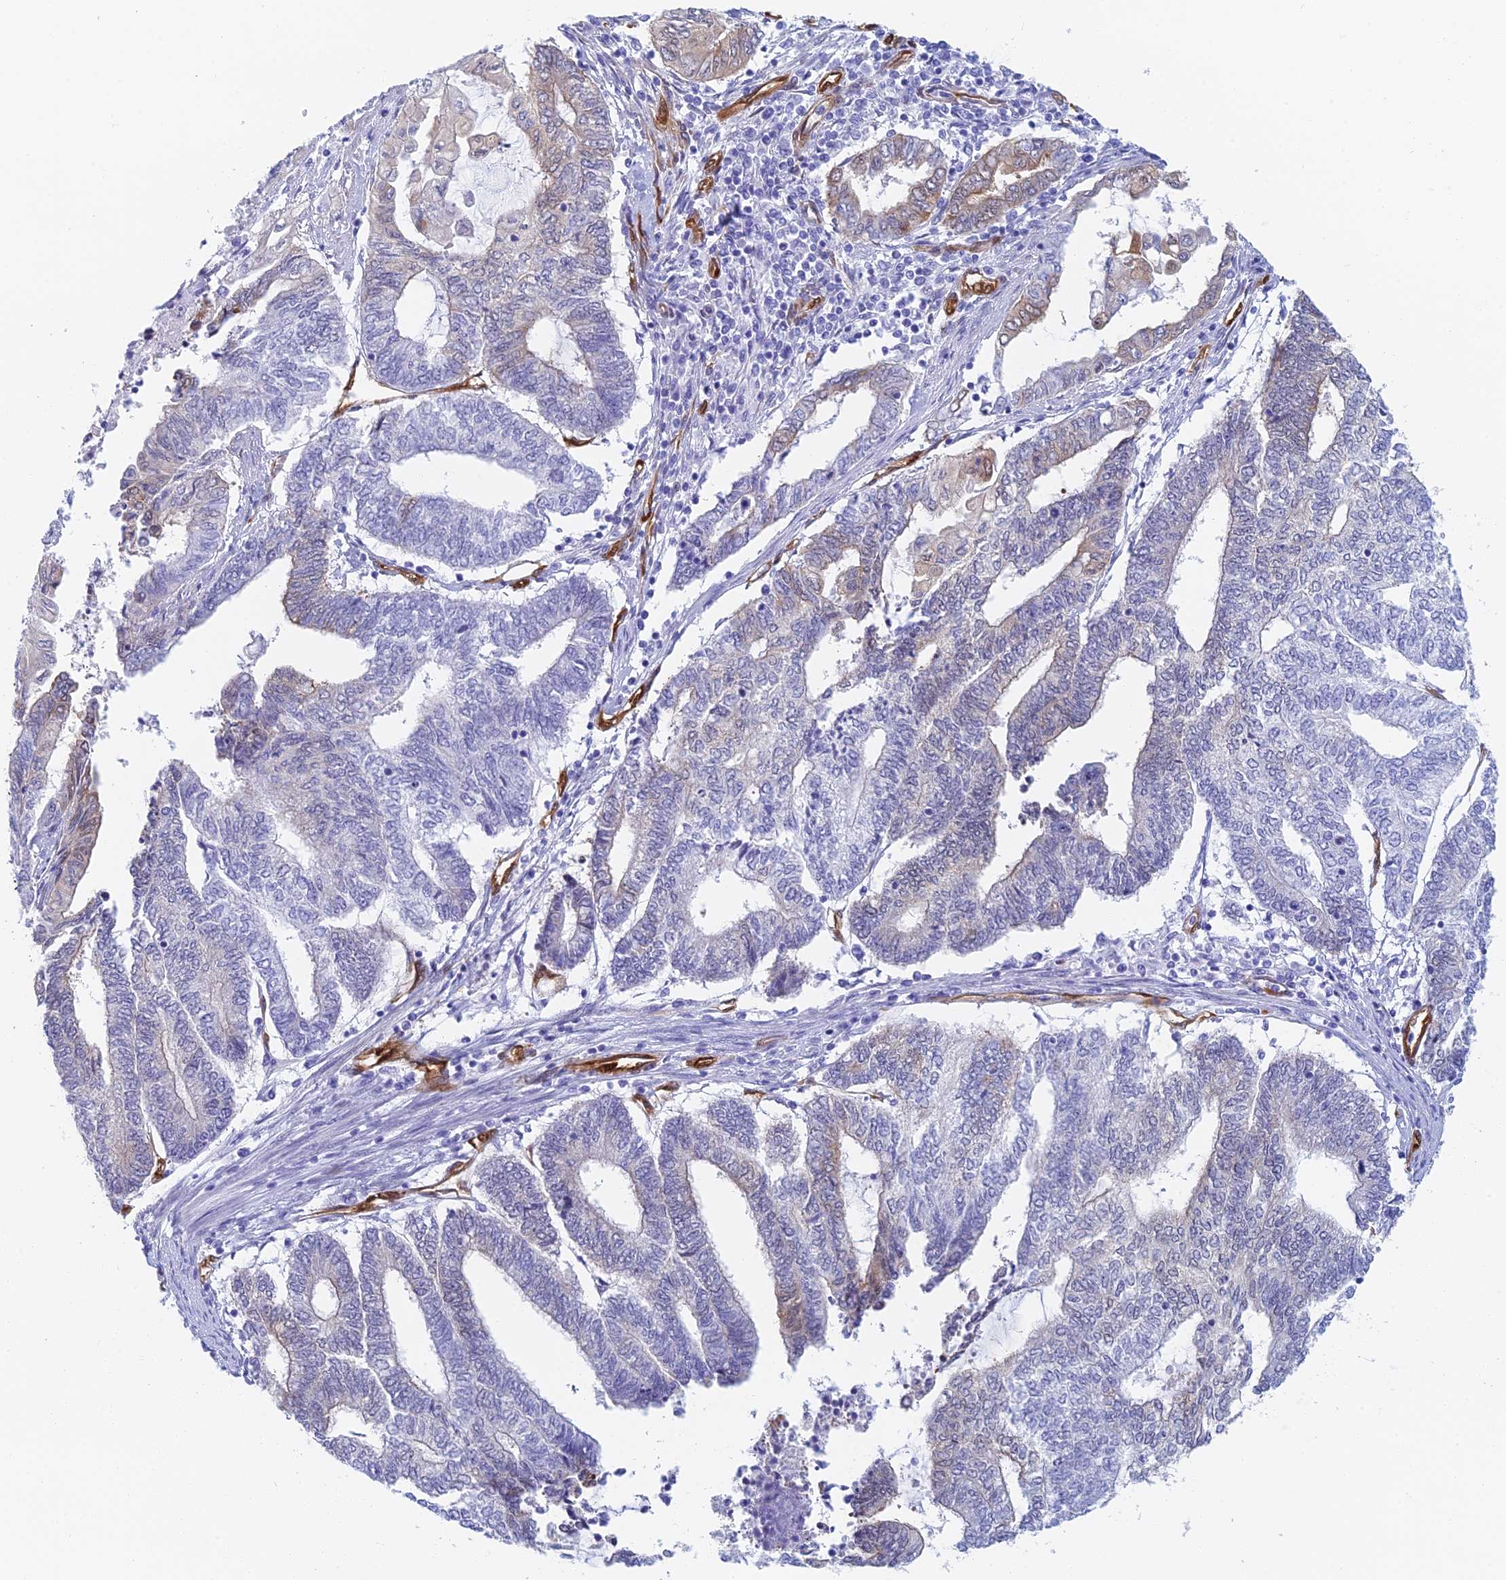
{"staining": {"intensity": "weak", "quantity": "<25%", "location": "cytoplasmic/membranous"}, "tissue": "endometrial cancer", "cell_type": "Tumor cells", "image_type": "cancer", "snomed": [{"axis": "morphology", "description": "Adenocarcinoma, NOS"}, {"axis": "topography", "description": "Uterus"}, {"axis": "topography", "description": "Endometrium"}], "caption": "Endometrial cancer was stained to show a protein in brown. There is no significant positivity in tumor cells. (Brightfield microscopy of DAB (3,3'-diaminobenzidine) immunohistochemistry at high magnification).", "gene": "CRIP2", "patient": {"sex": "female", "age": 70}}